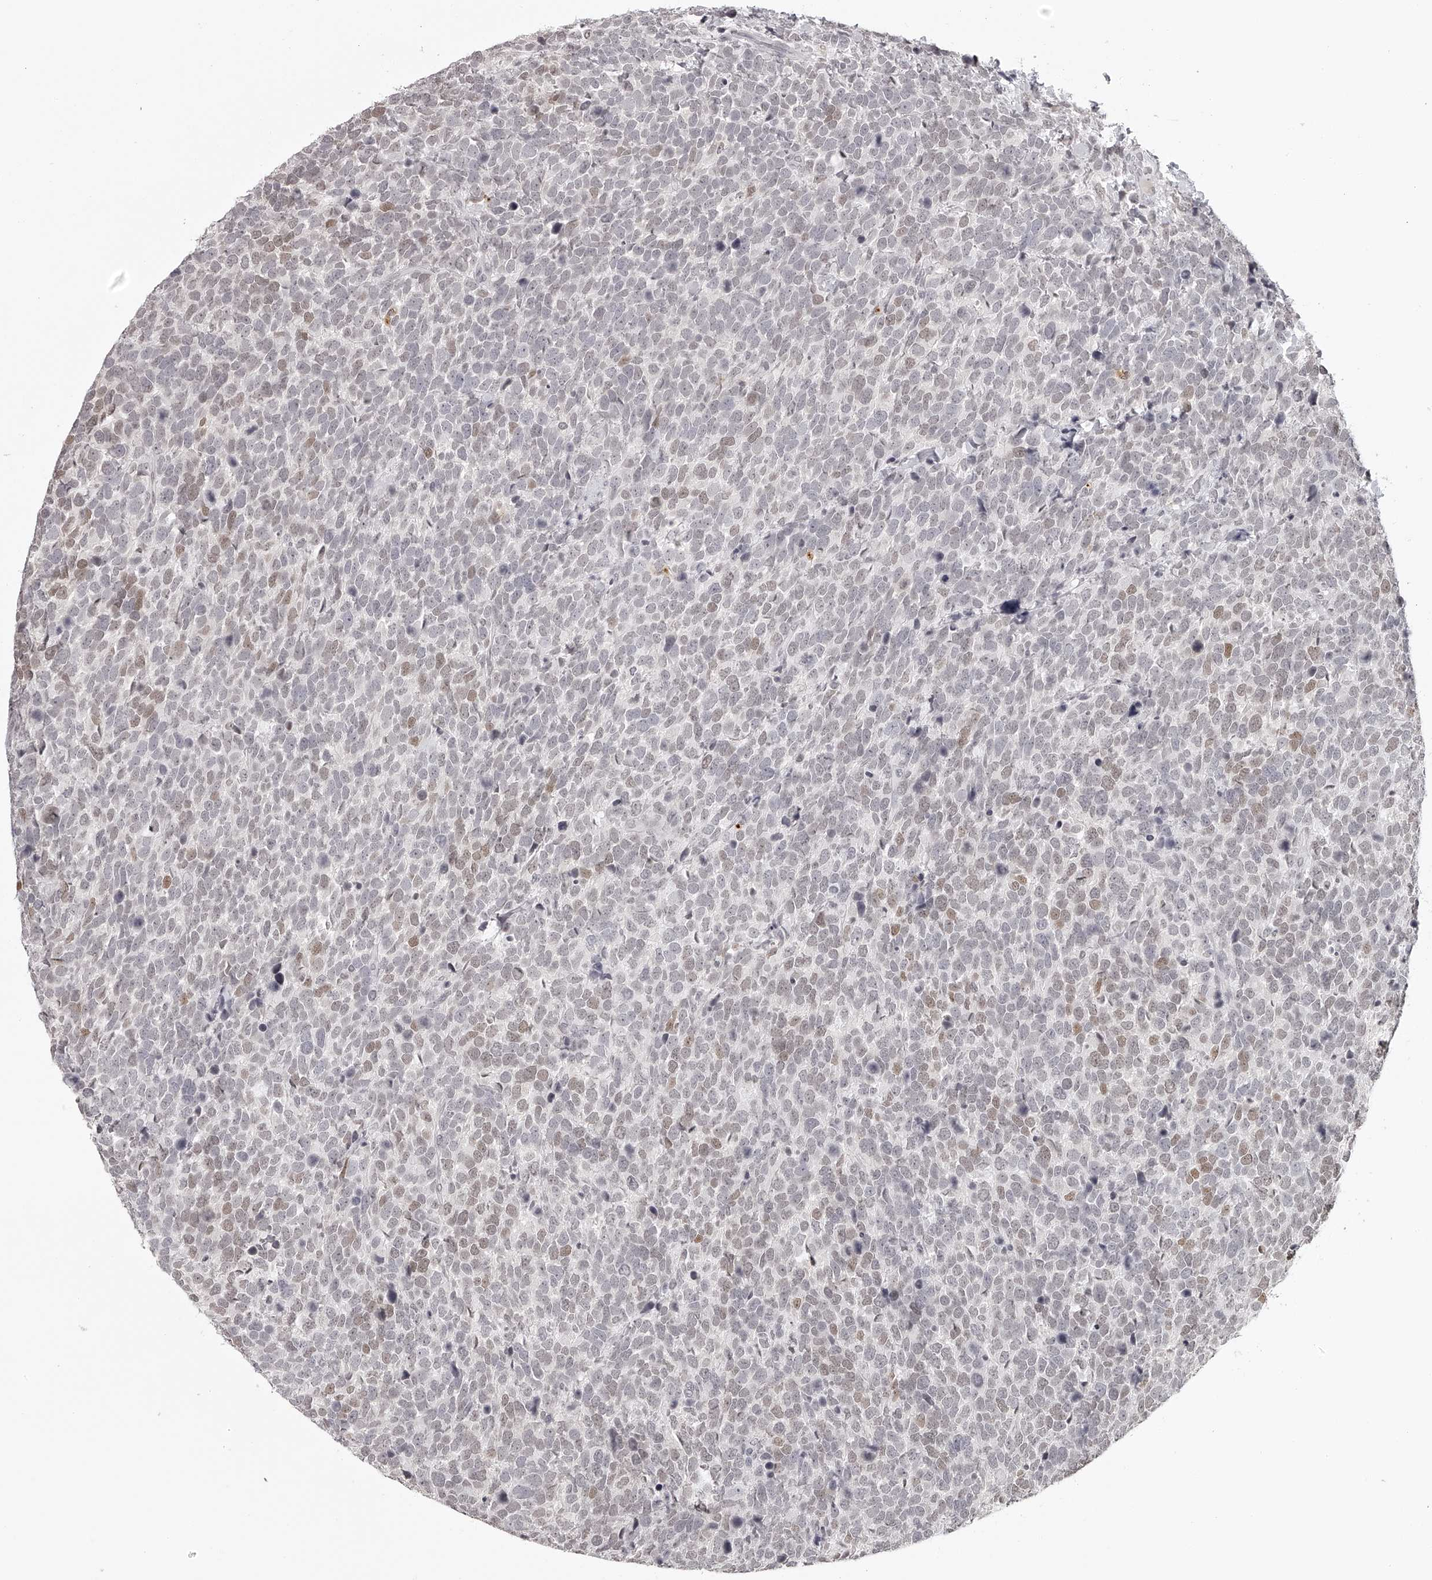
{"staining": {"intensity": "weak", "quantity": "<25%", "location": "nuclear"}, "tissue": "urothelial cancer", "cell_type": "Tumor cells", "image_type": "cancer", "snomed": [{"axis": "morphology", "description": "Urothelial carcinoma, High grade"}, {"axis": "topography", "description": "Urinary bladder"}], "caption": "IHC micrograph of neoplastic tissue: urothelial cancer stained with DAB (3,3'-diaminobenzidine) displays no significant protein positivity in tumor cells.", "gene": "RNF220", "patient": {"sex": "female", "age": 82}}